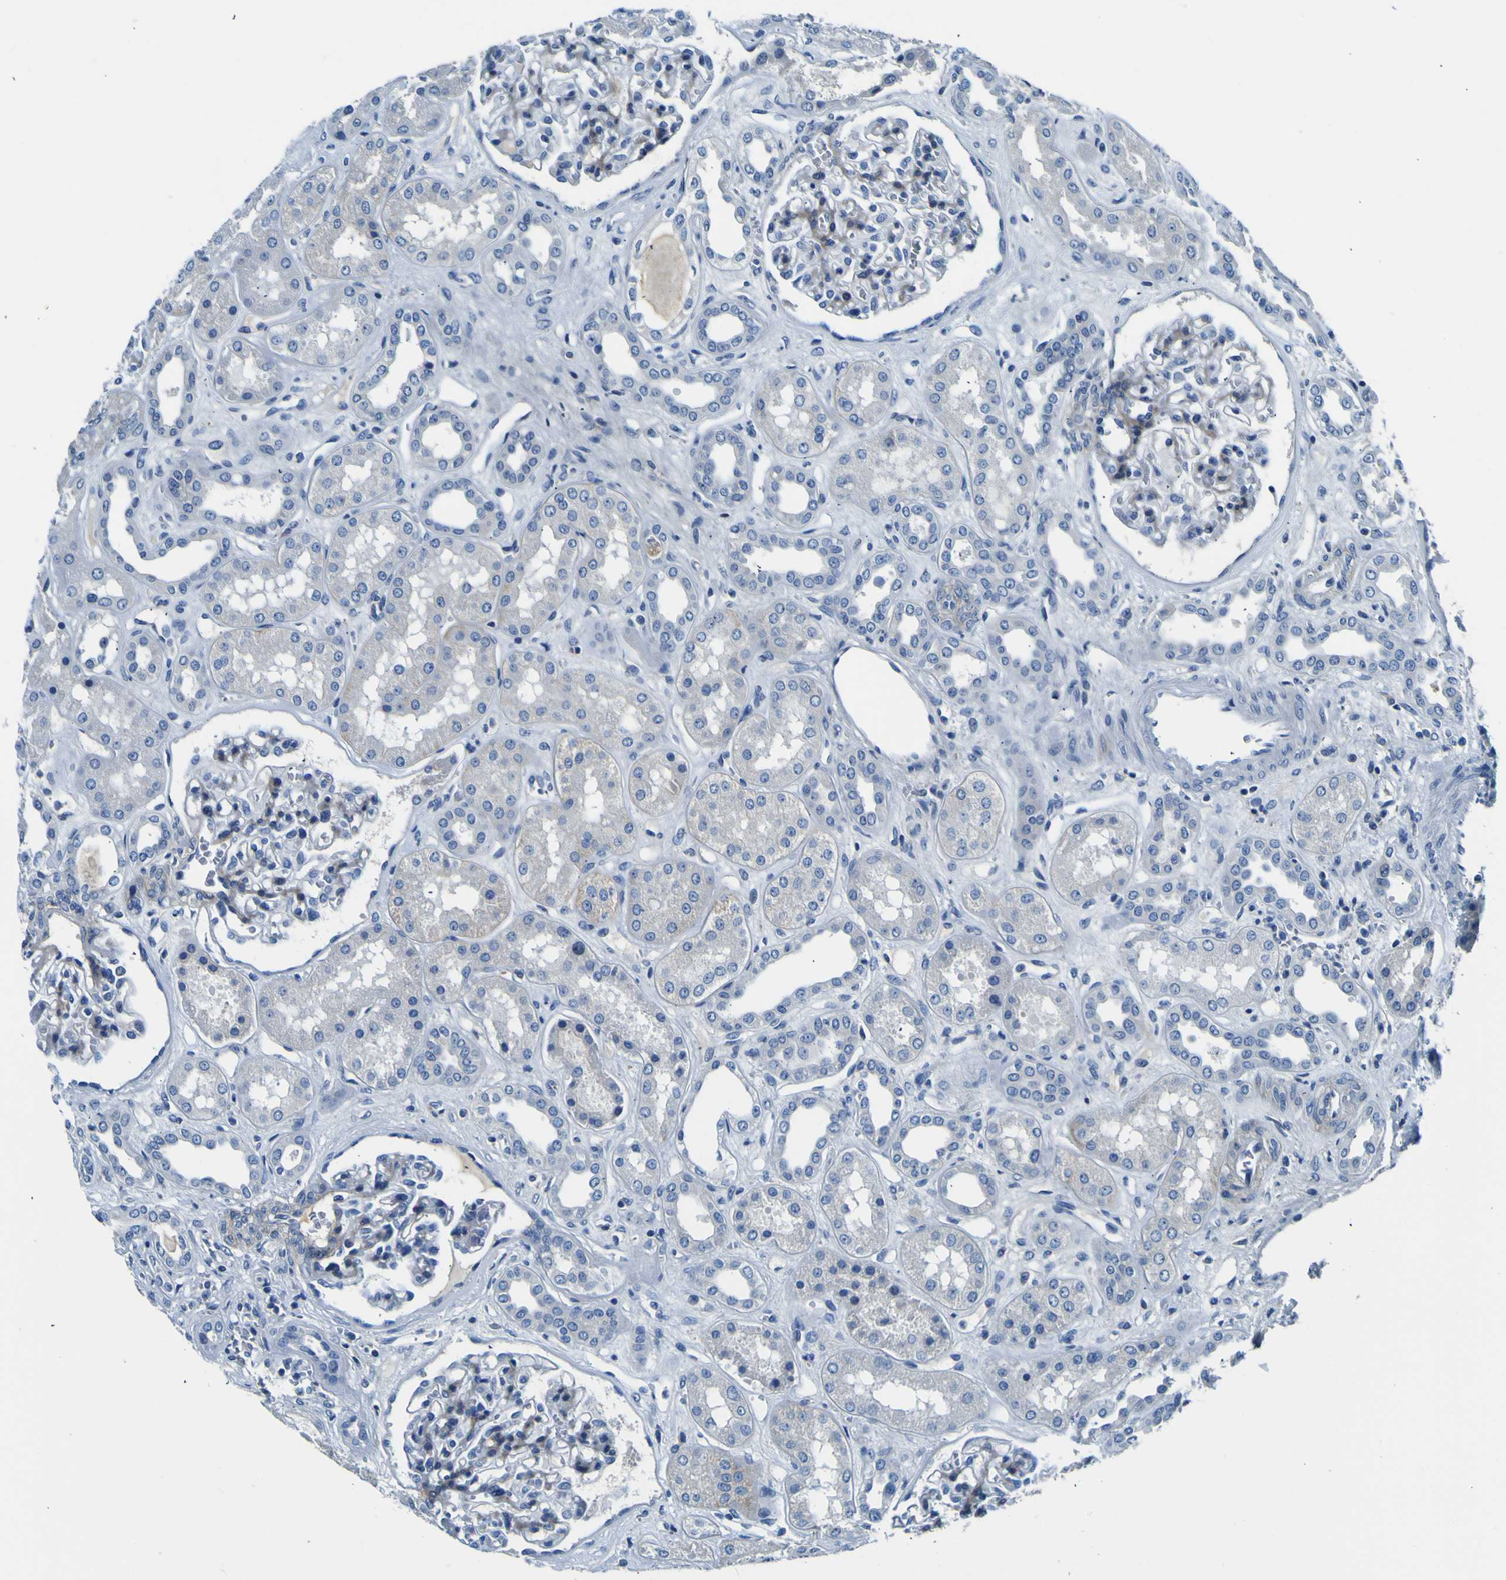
{"staining": {"intensity": "negative", "quantity": "none", "location": "none"}, "tissue": "kidney", "cell_type": "Cells in glomeruli", "image_type": "normal", "snomed": [{"axis": "morphology", "description": "Normal tissue, NOS"}, {"axis": "topography", "description": "Kidney"}], "caption": "Photomicrograph shows no significant protein staining in cells in glomeruli of normal kidney.", "gene": "ADGRA2", "patient": {"sex": "male", "age": 59}}